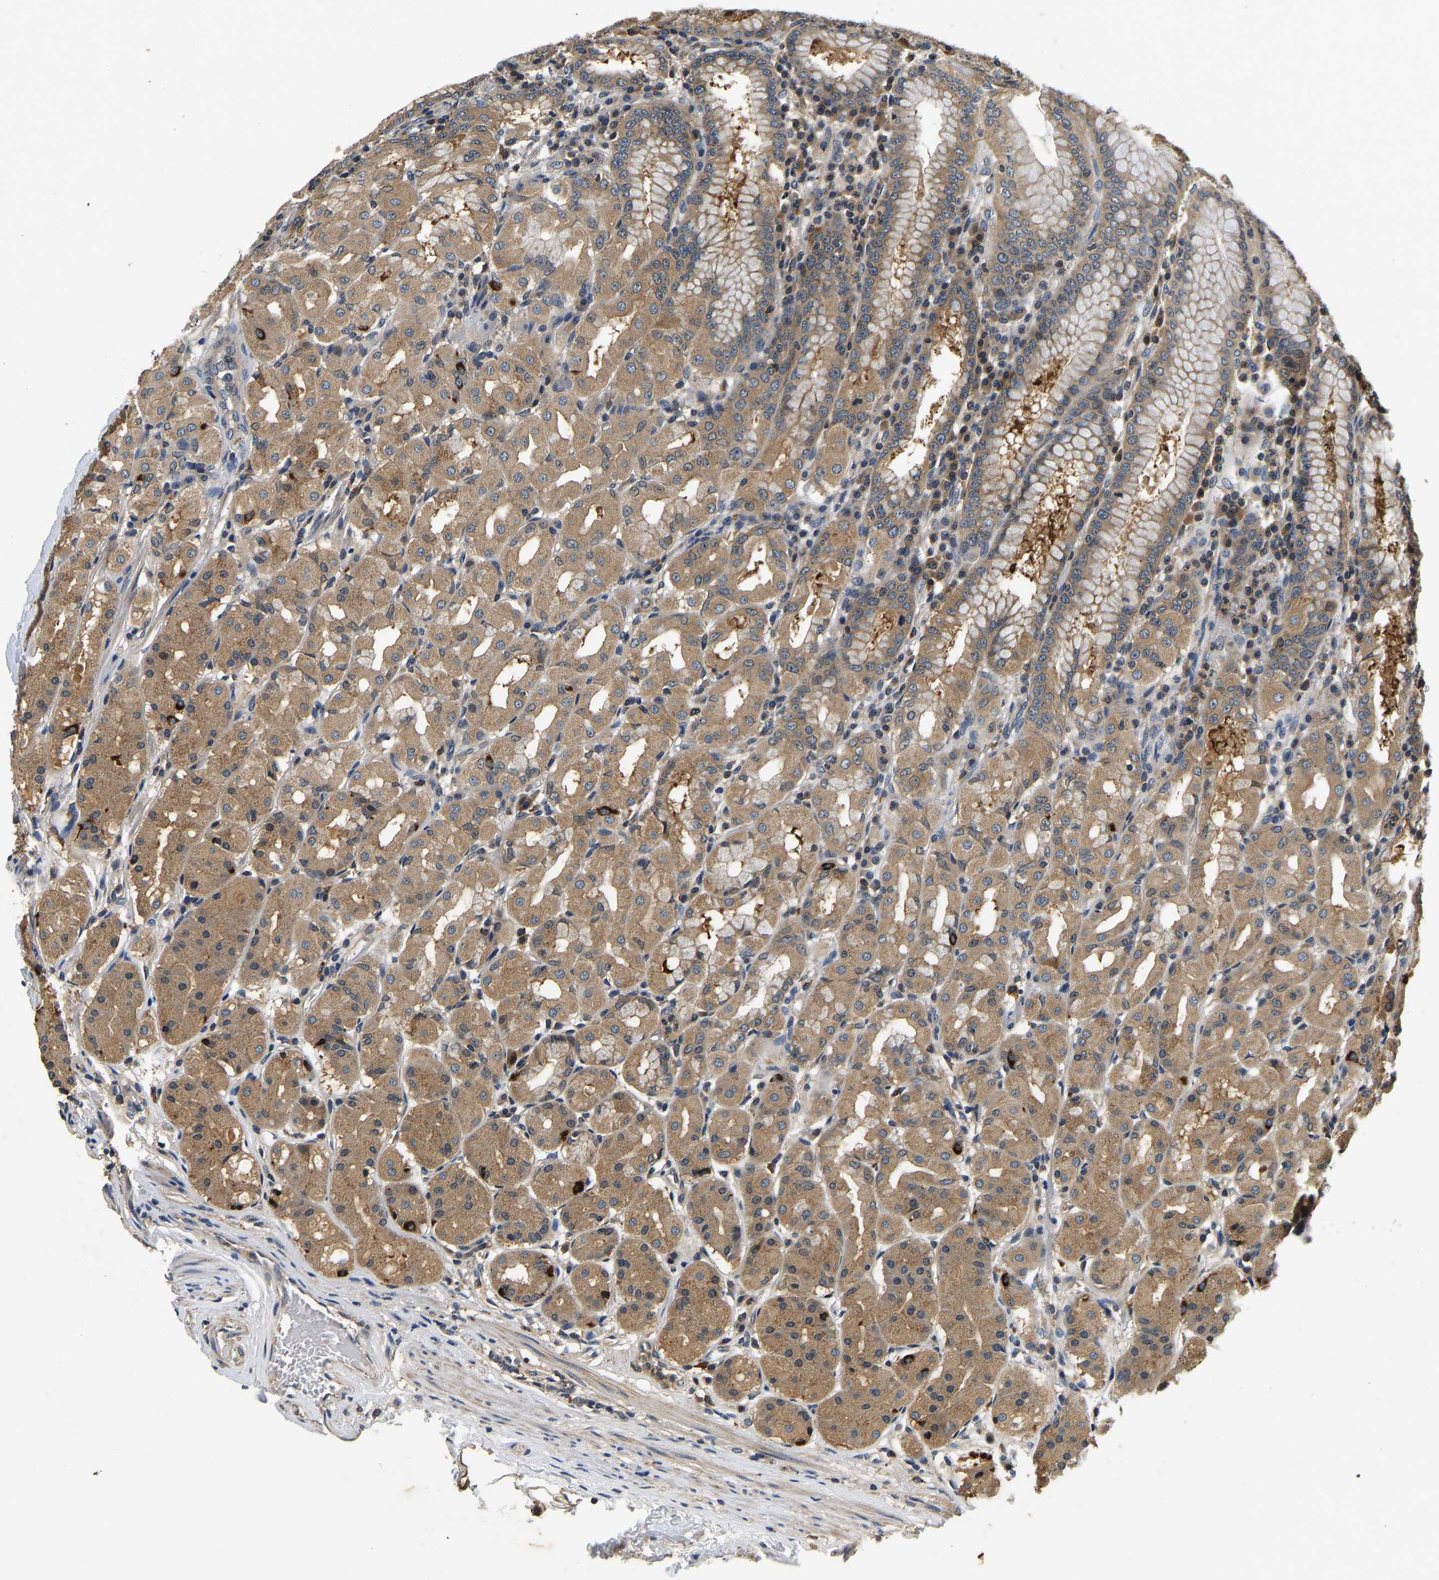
{"staining": {"intensity": "moderate", "quantity": ">75%", "location": "cytoplasmic/membranous"}, "tissue": "stomach", "cell_type": "Glandular cells", "image_type": "normal", "snomed": [{"axis": "morphology", "description": "Normal tissue, NOS"}, {"axis": "topography", "description": "Stomach"}, {"axis": "topography", "description": "Stomach, lower"}], "caption": "Unremarkable stomach displays moderate cytoplasmic/membranous staining in approximately >75% of glandular cells.", "gene": "RESF1", "patient": {"sex": "female", "age": 56}}